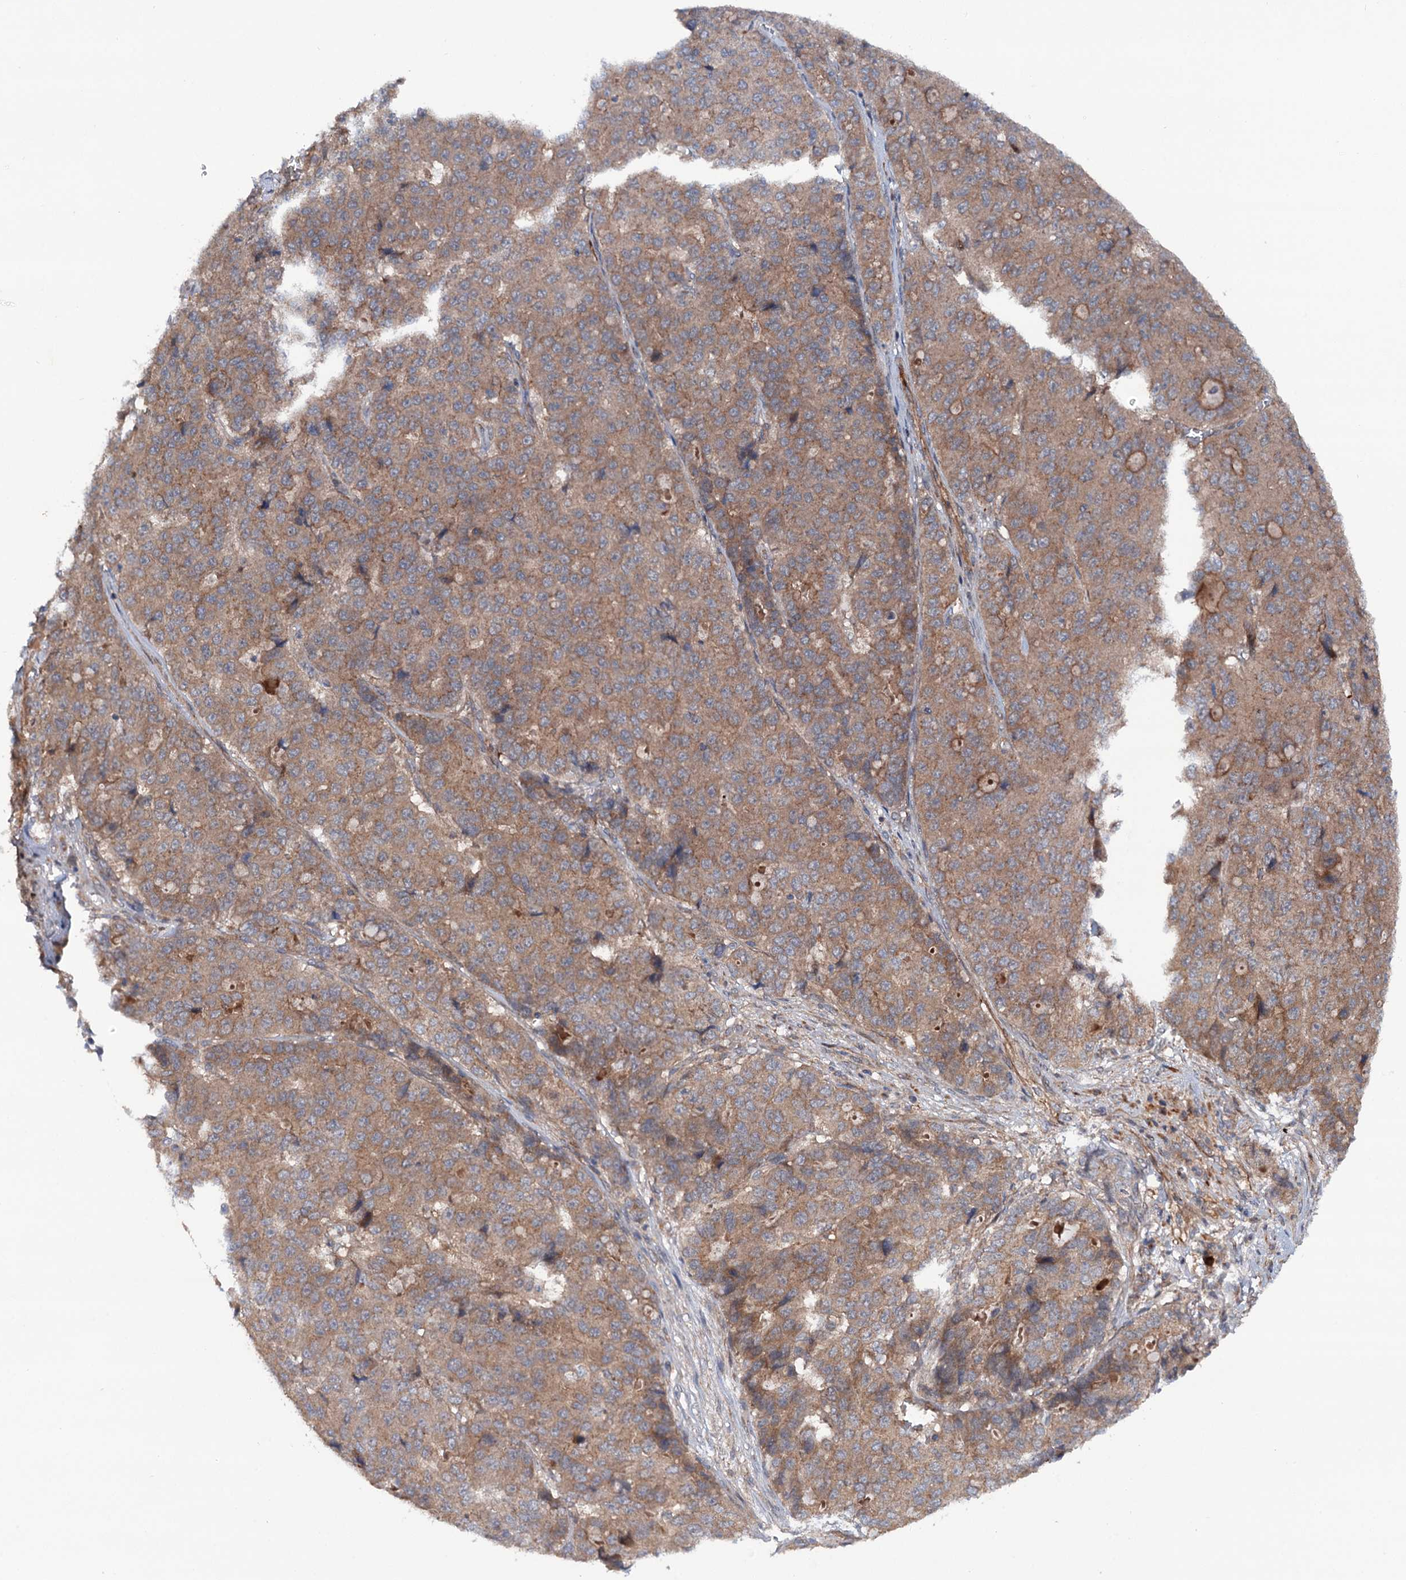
{"staining": {"intensity": "moderate", "quantity": ">75%", "location": "cytoplasmic/membranous"}, "tissue": "pancreatic cancer", "cell_type": "Tumor cells", "image_type": "cancer", "snomed": [{"axis": "morphology", "description": "Adenocarcinoma, NOS"}, {"axis": "topography", "description": "Pancreas"}], "caption": "A brown stain labels moderate cytoplasmic/membranous positivity of a protein in adenocarcinoma (pancreatic) tumor cells.", "gene": "ADGRG4", "patient": {"sex": "male", "age": 50}}